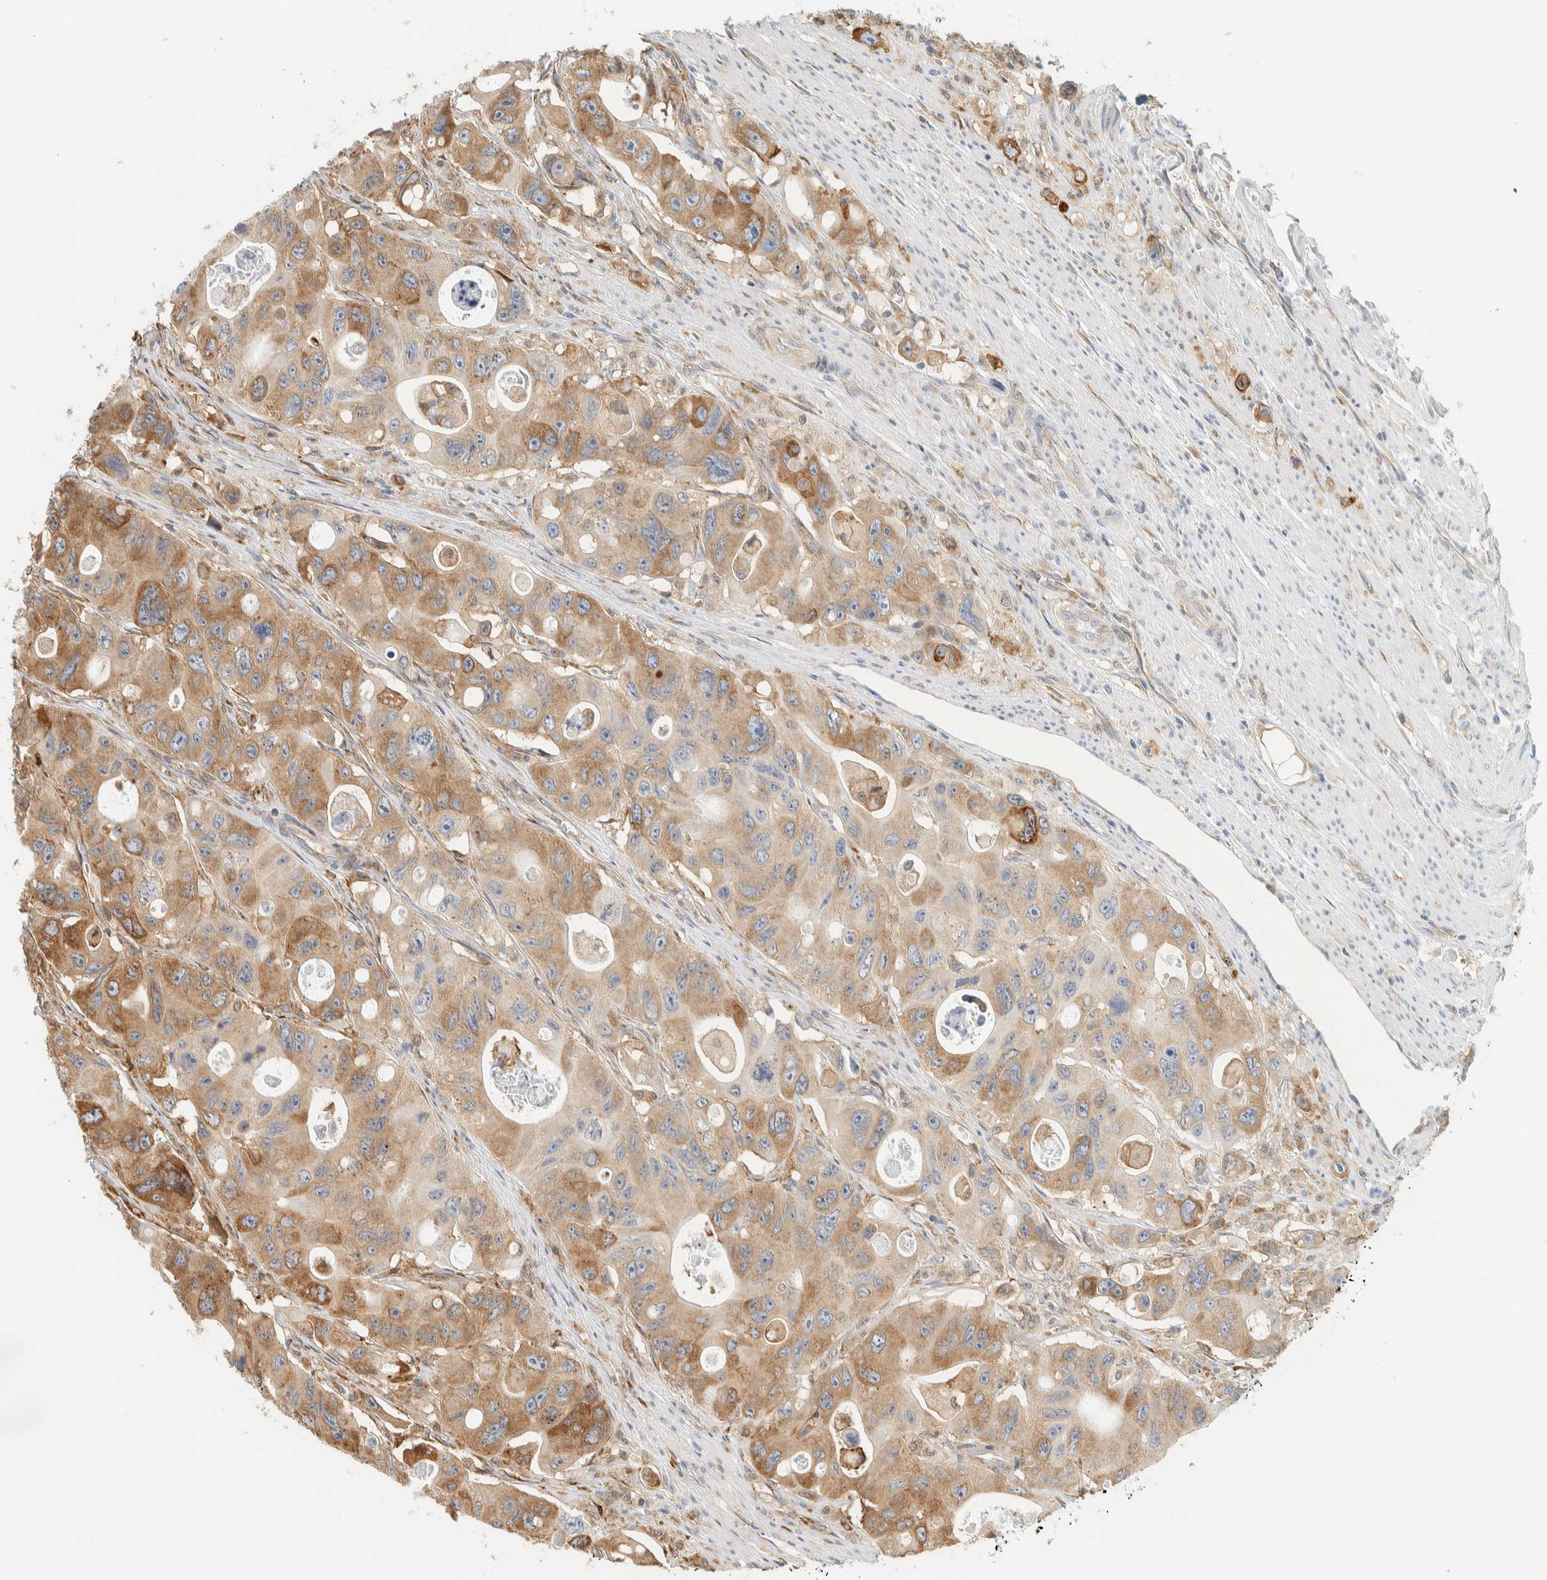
{"staining": {"intensity": "moderate", "quantity": ">75%", "location": "cytoplasmic/membranous"}, "tissue": "colorectal cancer", "cell_type": "Tumor cells", "image_type": "cancer", "snomed": [{"axis": "morphology", "description": "Adenocarcinoma, NOS"}, {"axis": "topography", "description": "Colon"}], "caption": "The image exhibits a brown stain indicating the presence of a protein in the cytoplasmic/membranous of tumor cells in colorectal adenocarcinoma.", "gene": "LLGL2", "patient": {"sex": "female", "age": 46}}